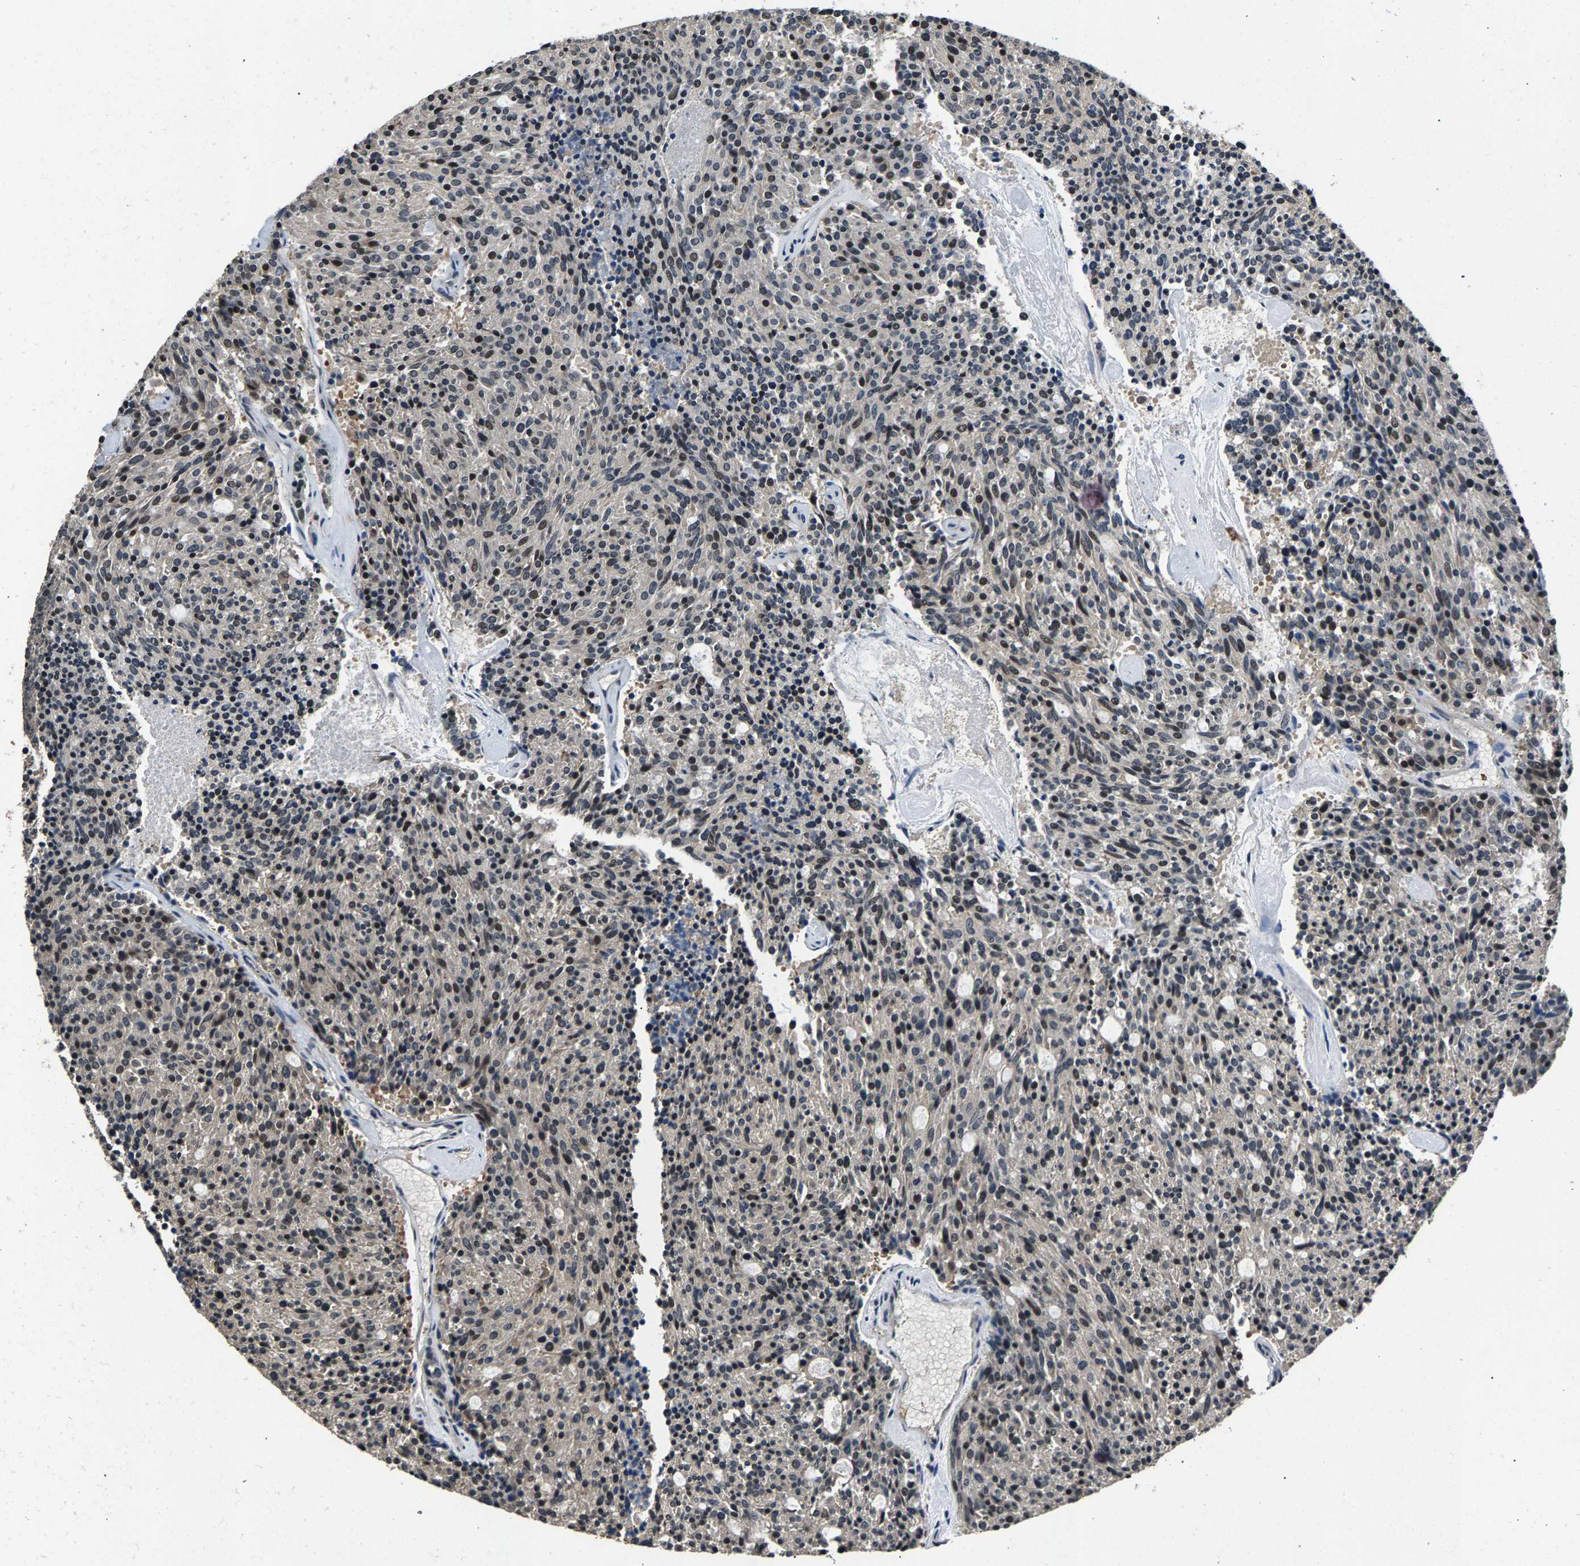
{"staining": {"intensity": "moderate", "quantity": "<25%", "location": "nuclear"}, "tissue": "carcinoid", "cell_type": "Tumor cells", "image_type": "cancer", "snomed": [{"axis": "morphology", "description": "Carcinoid, malignant, NOS"}, {"axis": "topography", "description": "Pancreas"}], "caption": "Approximately <25% of tumor cells in carcinoid display moderate nuclear protein expression as visualized by brown immunohistochemical staining.", "gene": "RBM33", "patient": {"sex": "female", "age": 54}}